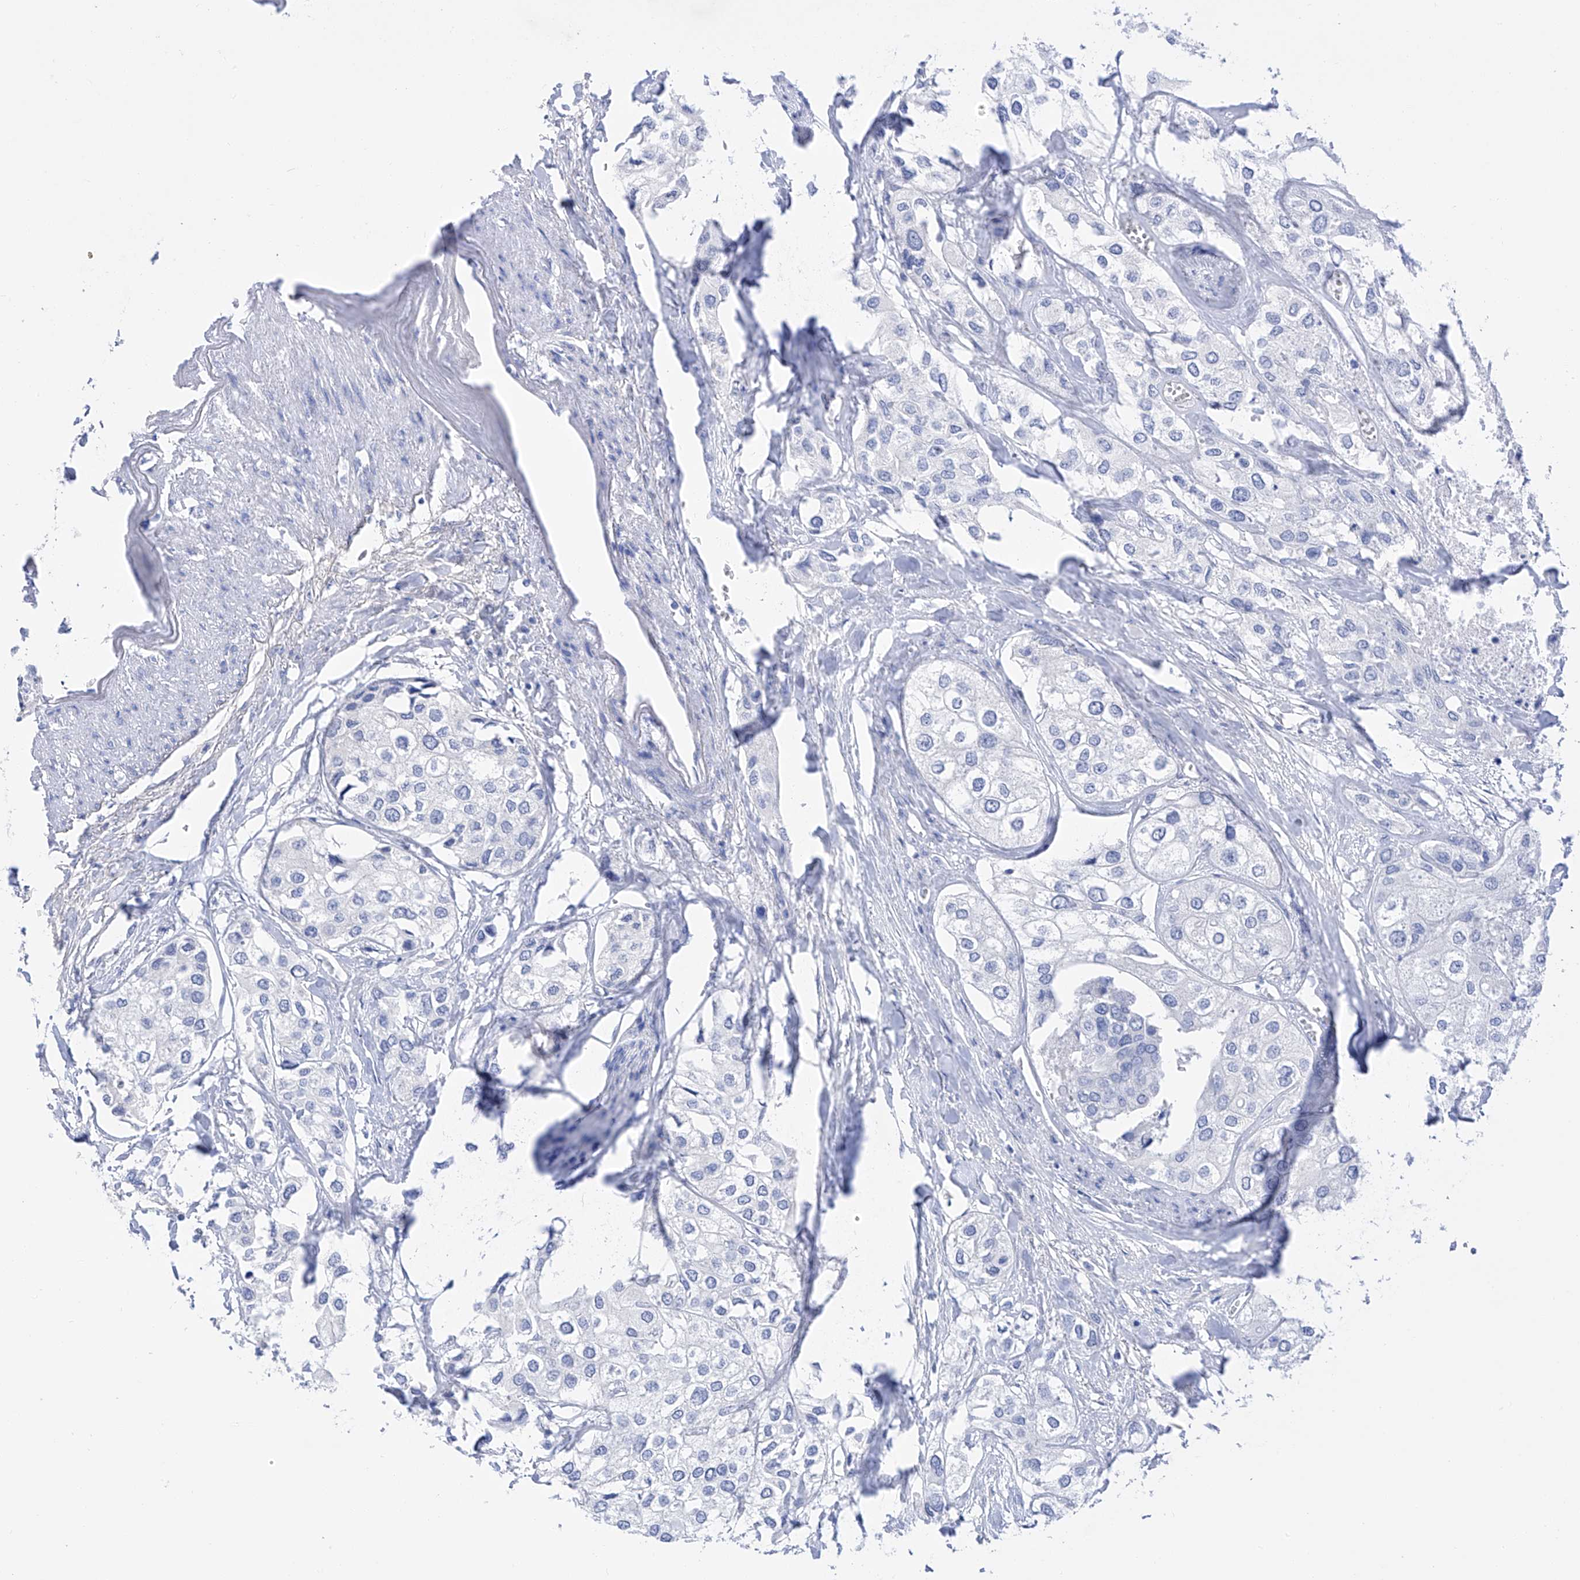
{"staining": {"intensity": "negative", "quantity": "none", "location": "none"}, "tissue": "urothelial cancer", "cell_type": "Tumor cells", "image_type": "cancer", "snomed": [{"axis": "morphology", "description": "Urothelial carcinoma, High grade"}, {"axis": "topography", "description": "Urinary bladder"}], "caption": "Tumor cells are negative for protein expression in human urothelial cancer.", "gene": "FLG", "patient": {"sex": "male", "age": 64}}